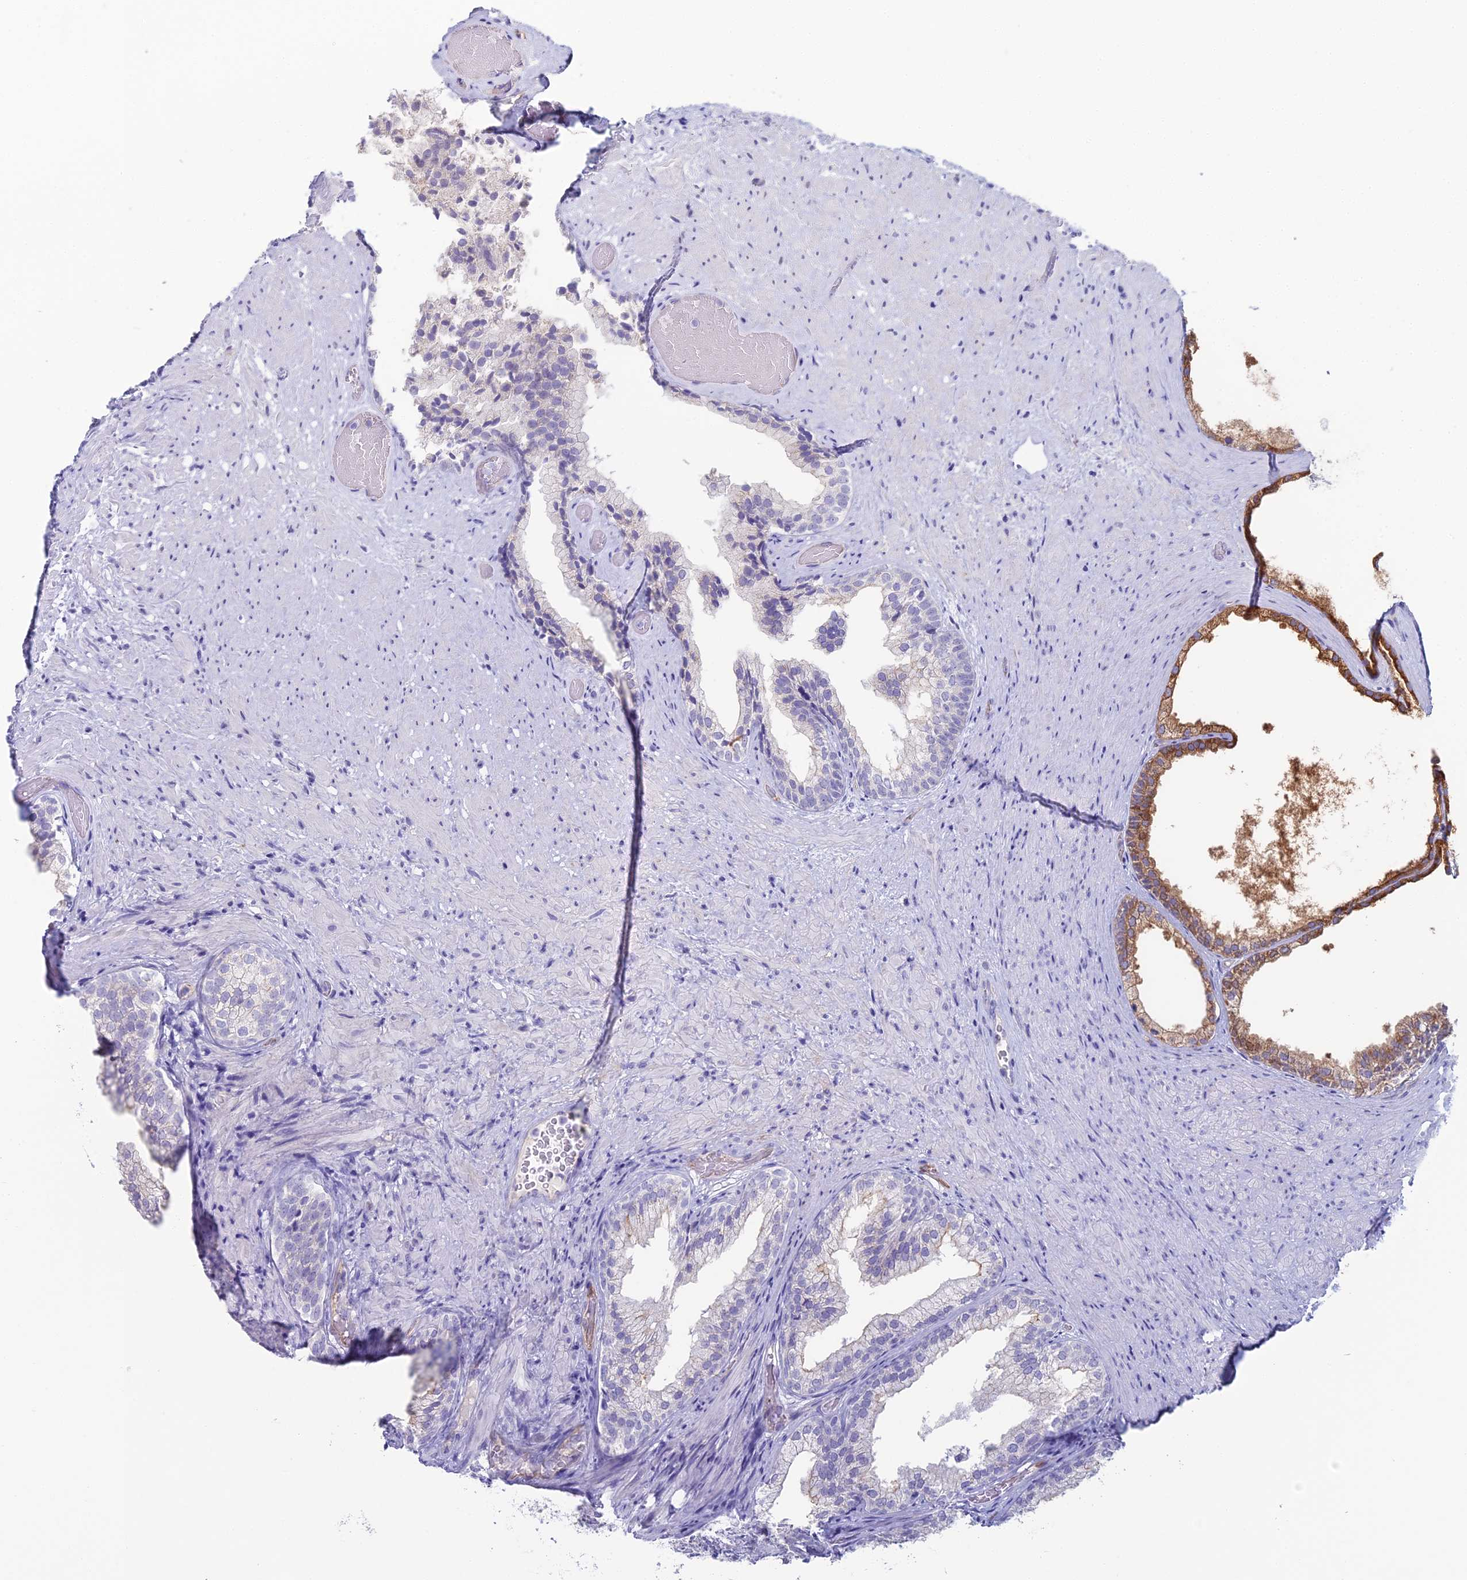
{"staining": {"intensity": "moderate", "quantity": "<25%", "location": "cytoplasmic/membranous"}, "tissue": "prostate", "cell_type": "Glandular cells", "image_type": "normal", "snomed": [{"axis": "morphology", "description": "Normal tissue, NOS"}, {"axis": "topography", "description": "Prostate"}], "caption": "IHC (DAB) staining of benign prostate shows moderate cytoplasmic/membranous protein positivity in about <25% of glandular cells.", "gene": "ACE", "patient": {"sex": "male", "age": 76}}